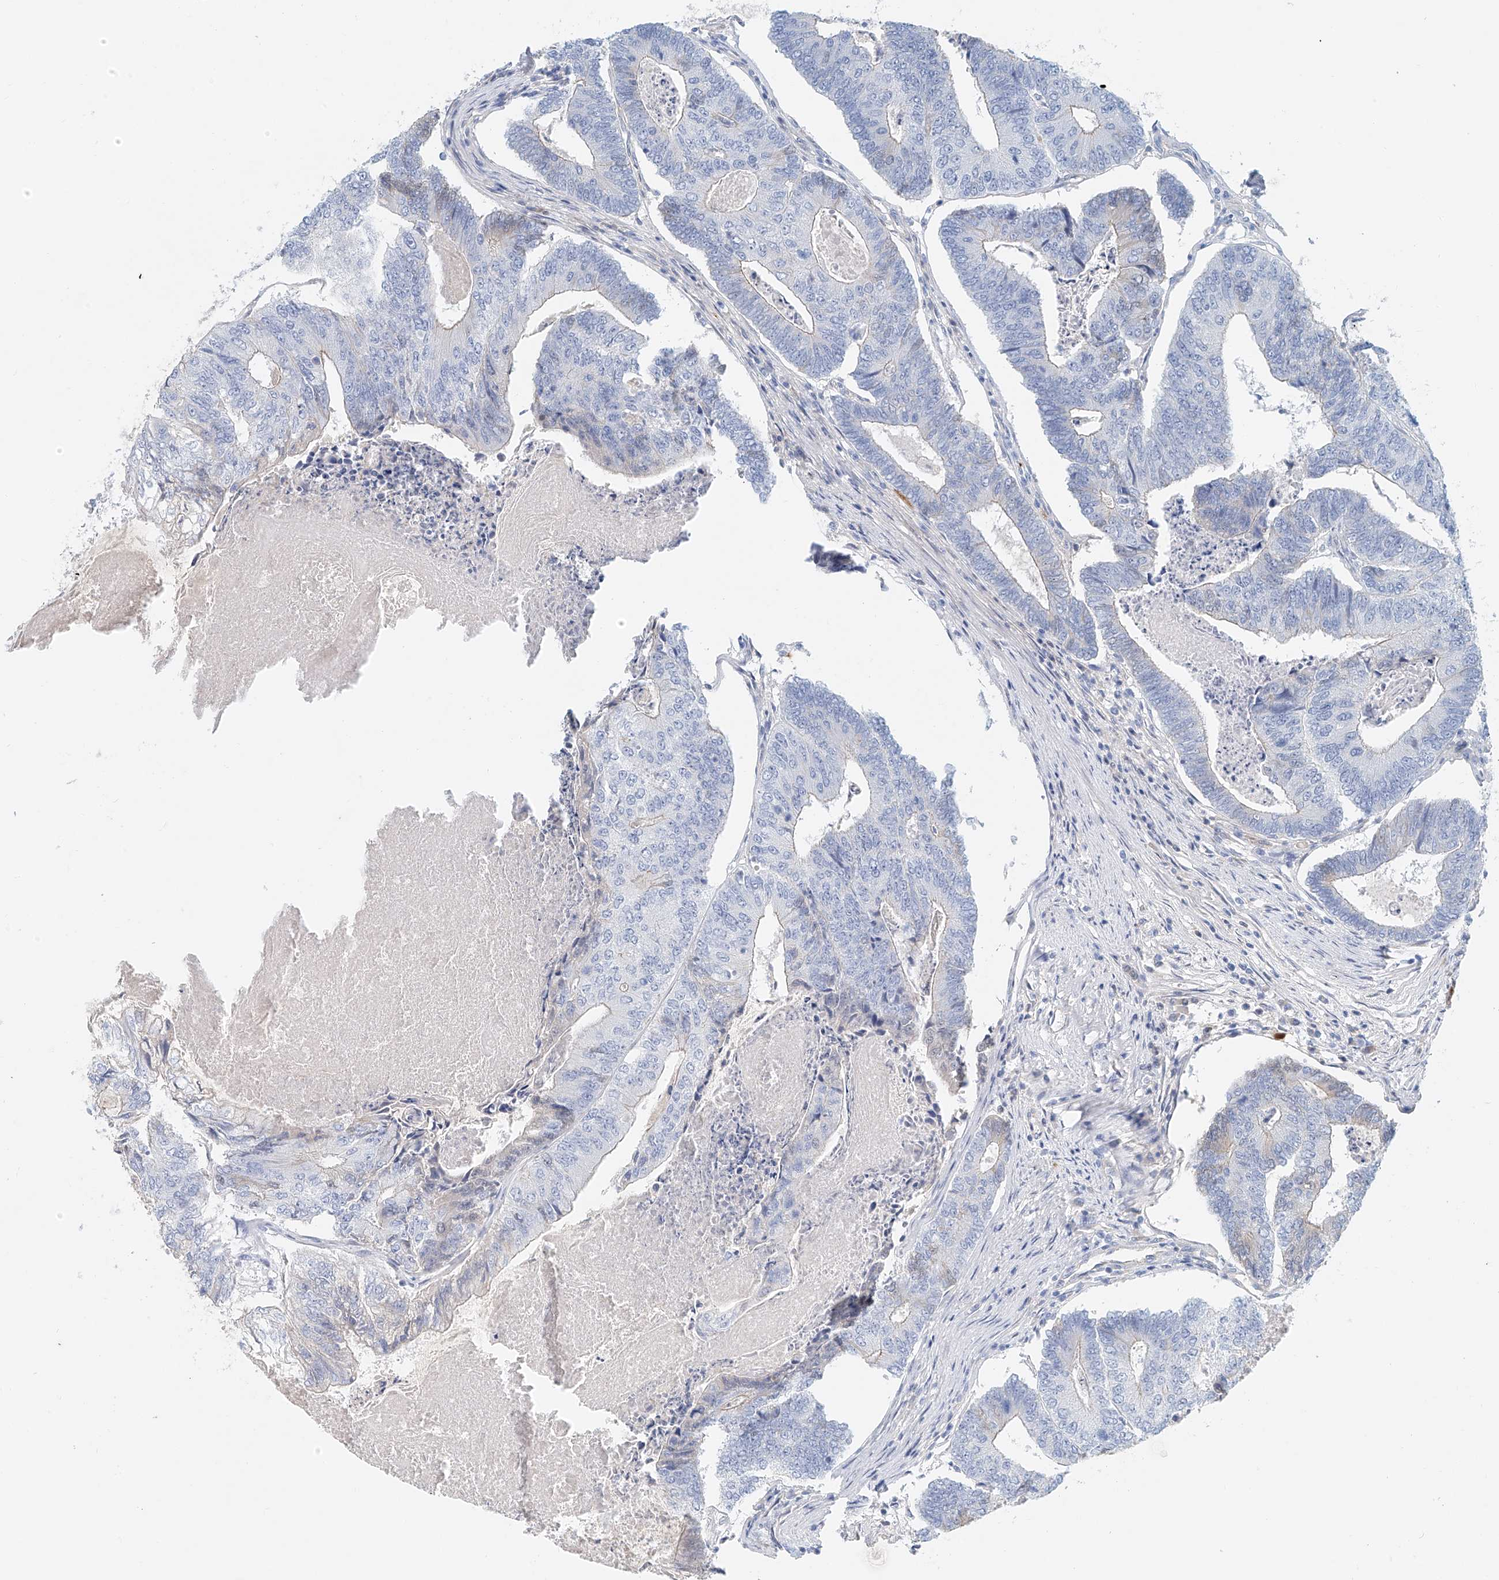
{"staining": {"intensity": "negative", "quantity": "none", "location": "none"}, "tissue": "colorectal cancer", "cell_type": "Tumor cells", "image_type": "cancer", "snomed": [{"axis": "morphology", "description": "Adenocarcinoma, NOS"}, {"axis": "topography", "description": "Colon"}], "caption": "Tumor cells show no significant protein staining in colorectal cancer (adenocarcinoma). (DAB immunohistochemistry (IHC) visualized using brightfield microscopy, high magnification).", "gene": "FRYL", "patient": {"sex": "female", "age": 67}}